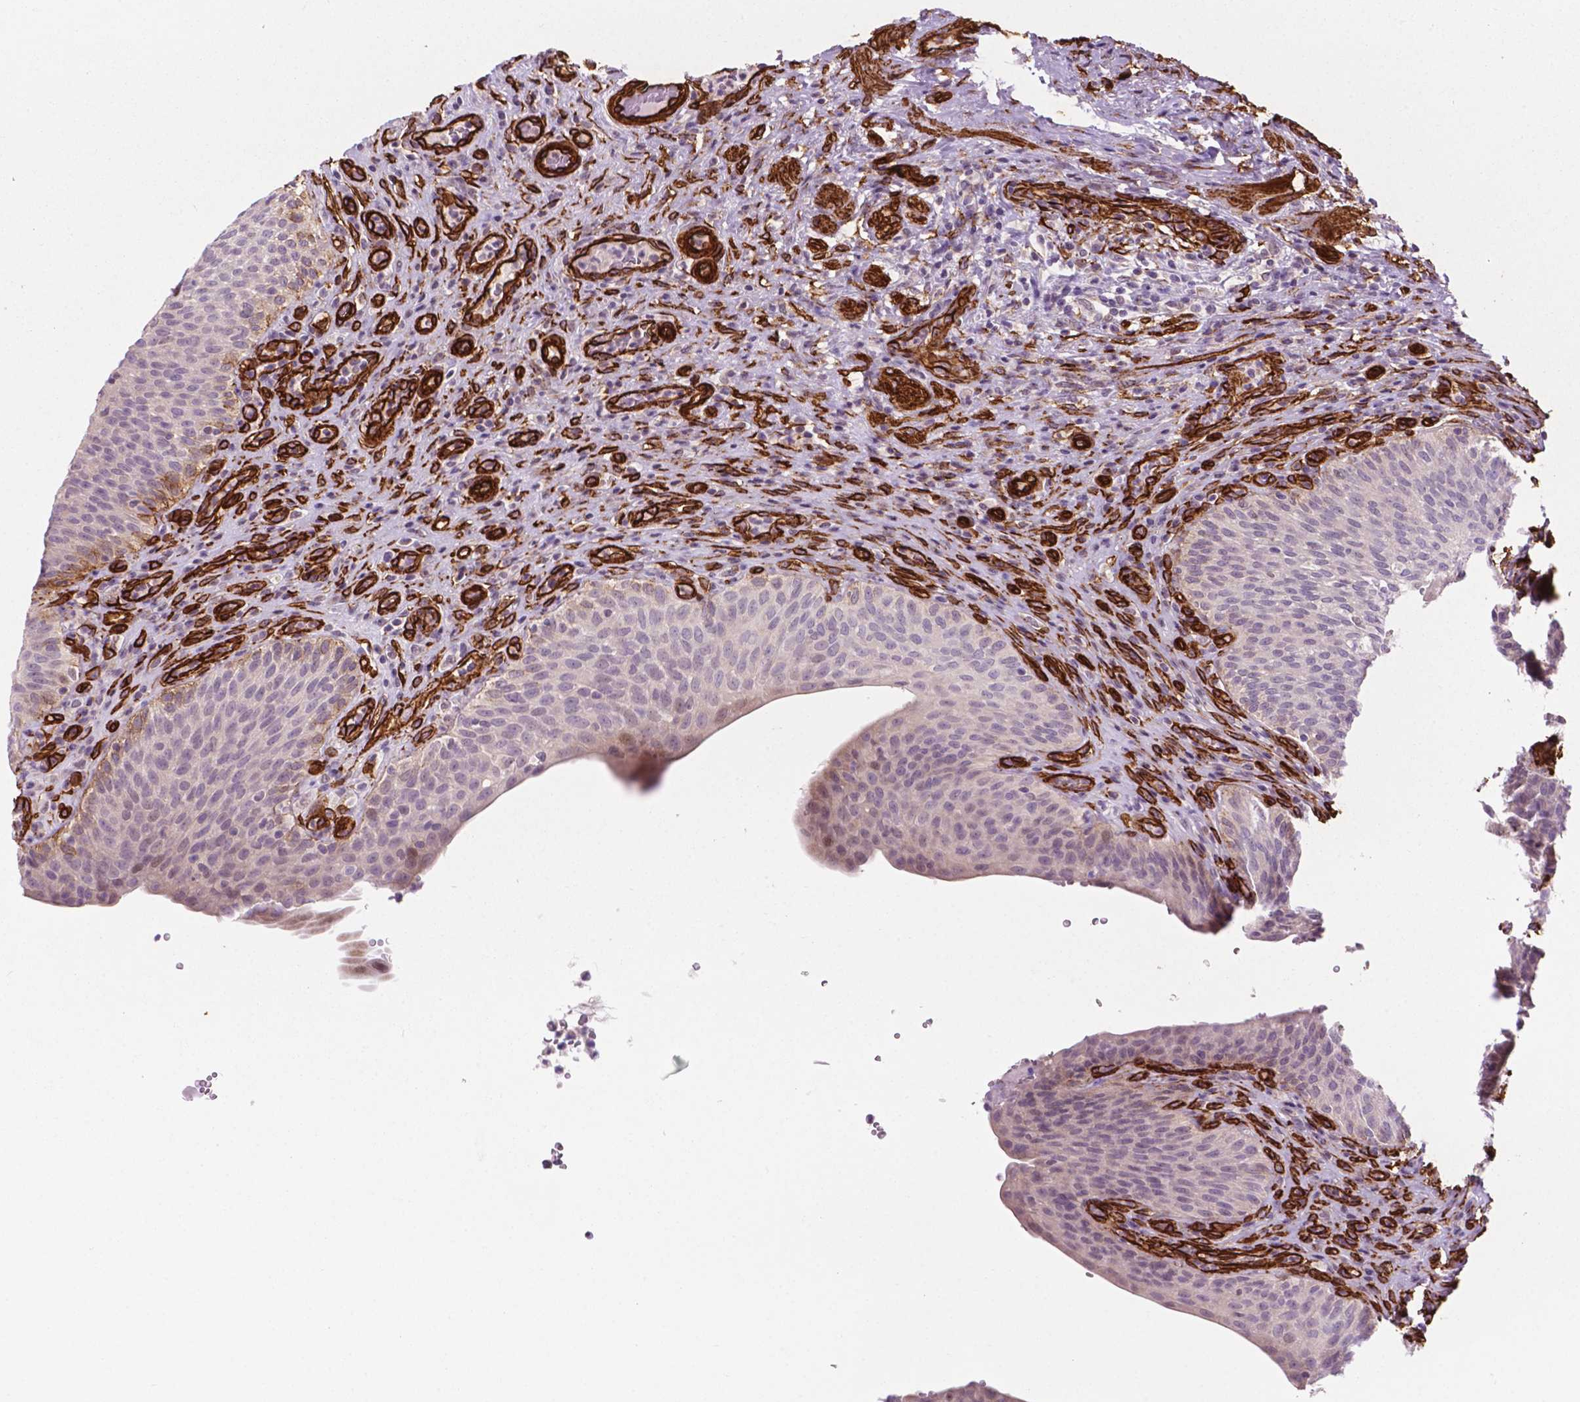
{"staining": {"intensity": "negative", "quantity": "none", "location": "none"}, "tissue": "urinary bladder", "cell_type": "Urothelial cells", "image_type": "normal", "snomed": [{"axis": "morphology", "description": "Normal tissue, NOS"}, {"axis": "topography", "description": "Urinary bladder"}, {"axis": "topography", "description": "Peripheral nerve tissue"}], "caption": "High power microscopy photomicrograph of an IHC histopathology image of normal urinary bladder, revealing no significant positivity in urothelial cells.", "gene": "EGFL8", "patient": {"sex": "male", "age": 66}}